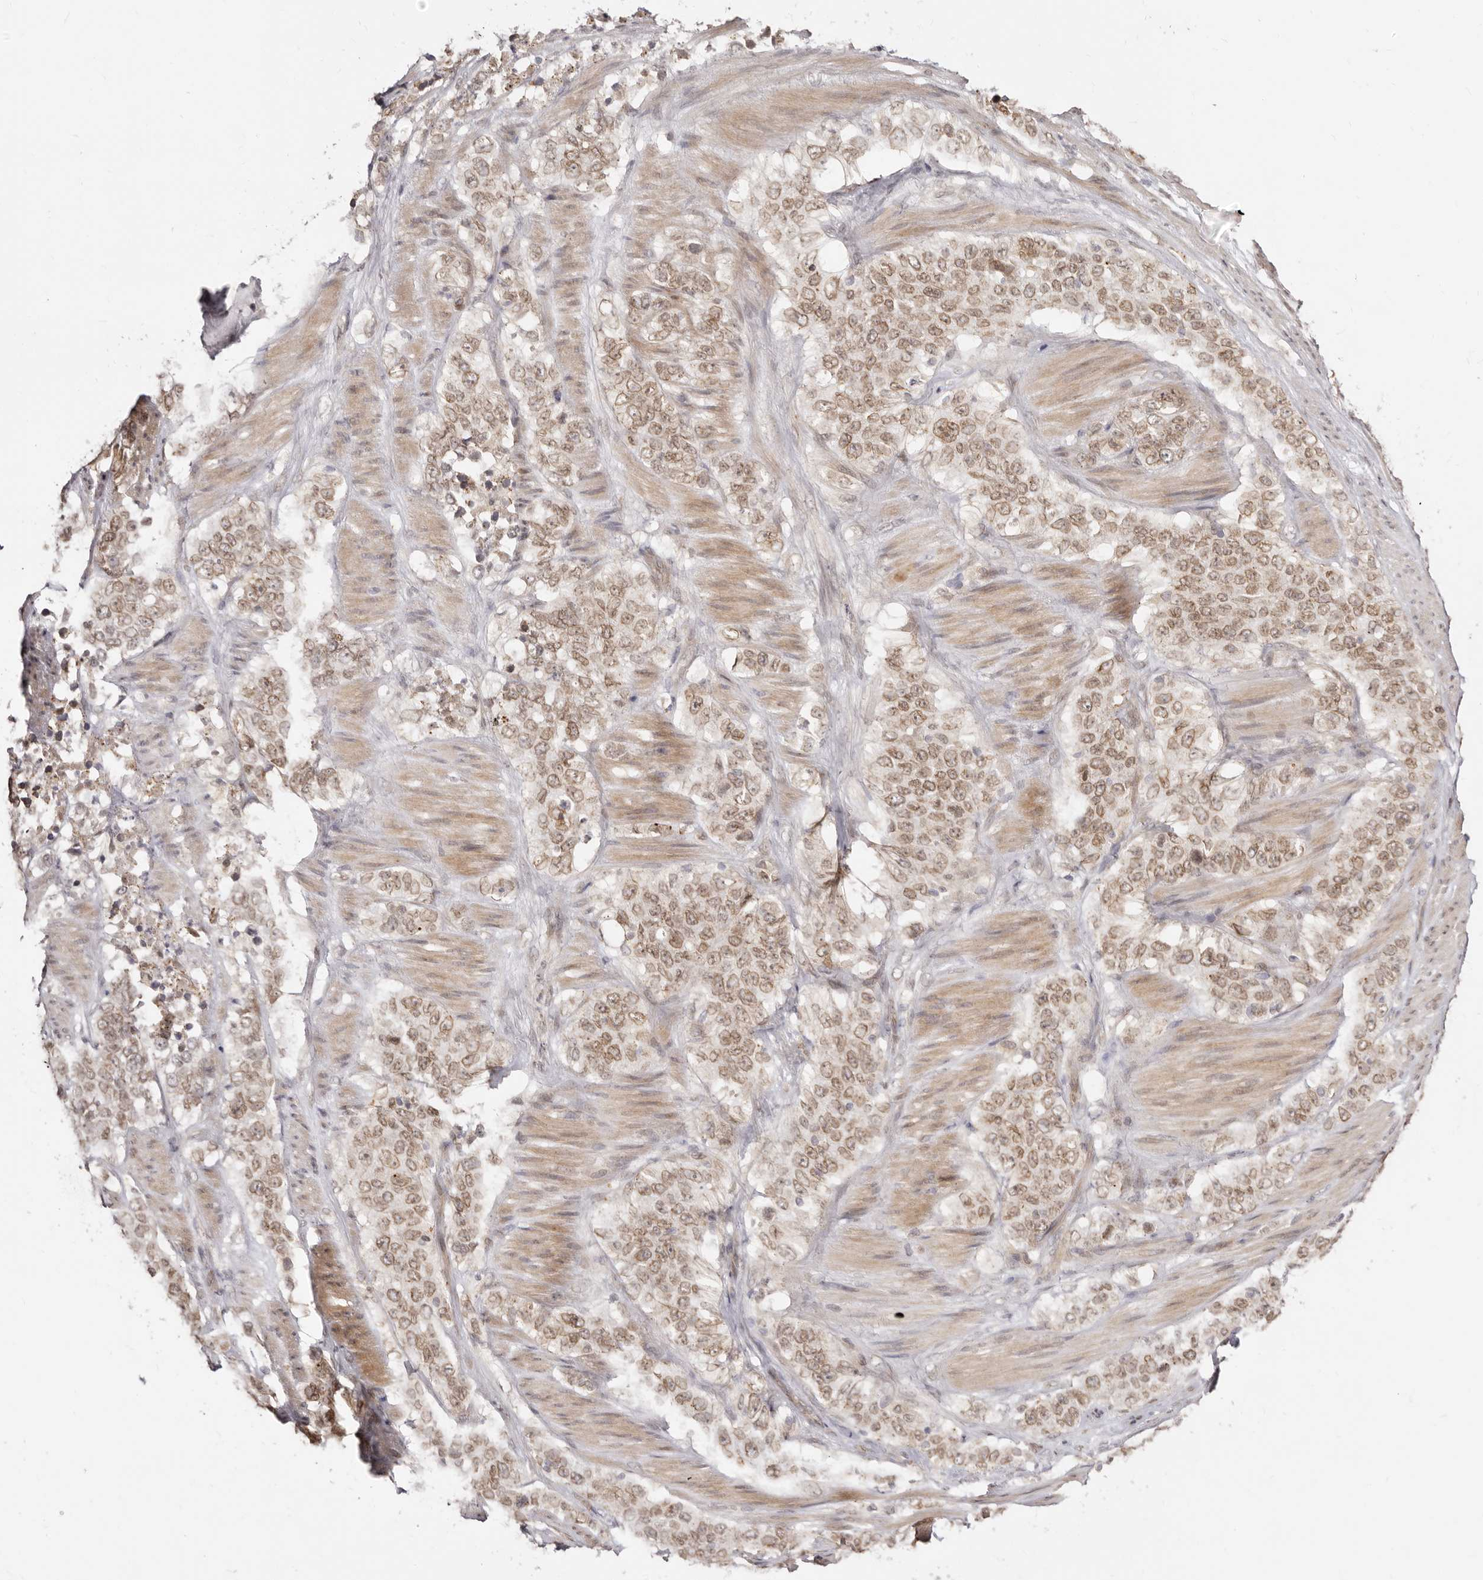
{"staining": {"intensity": "moderate", "quantity": ">75%", "location": "nuclear"}, "tissue": "stomach cancer", "cell_type": "Tumor cells", "image_type": "cancer", "snomed": [{"axis": "morphology", "description": "Adenocarcinoma, NOS"}, {"axis": "topography", "description": "Stomach"}], "caption": "The image demonstrates a brown stain indicating the presence of a protein in the nuclear of tumor cells in stomach cancer (adenocarcinoma).", "gene": "LCORL", "patient": {"sex": "male", "age": 48}}